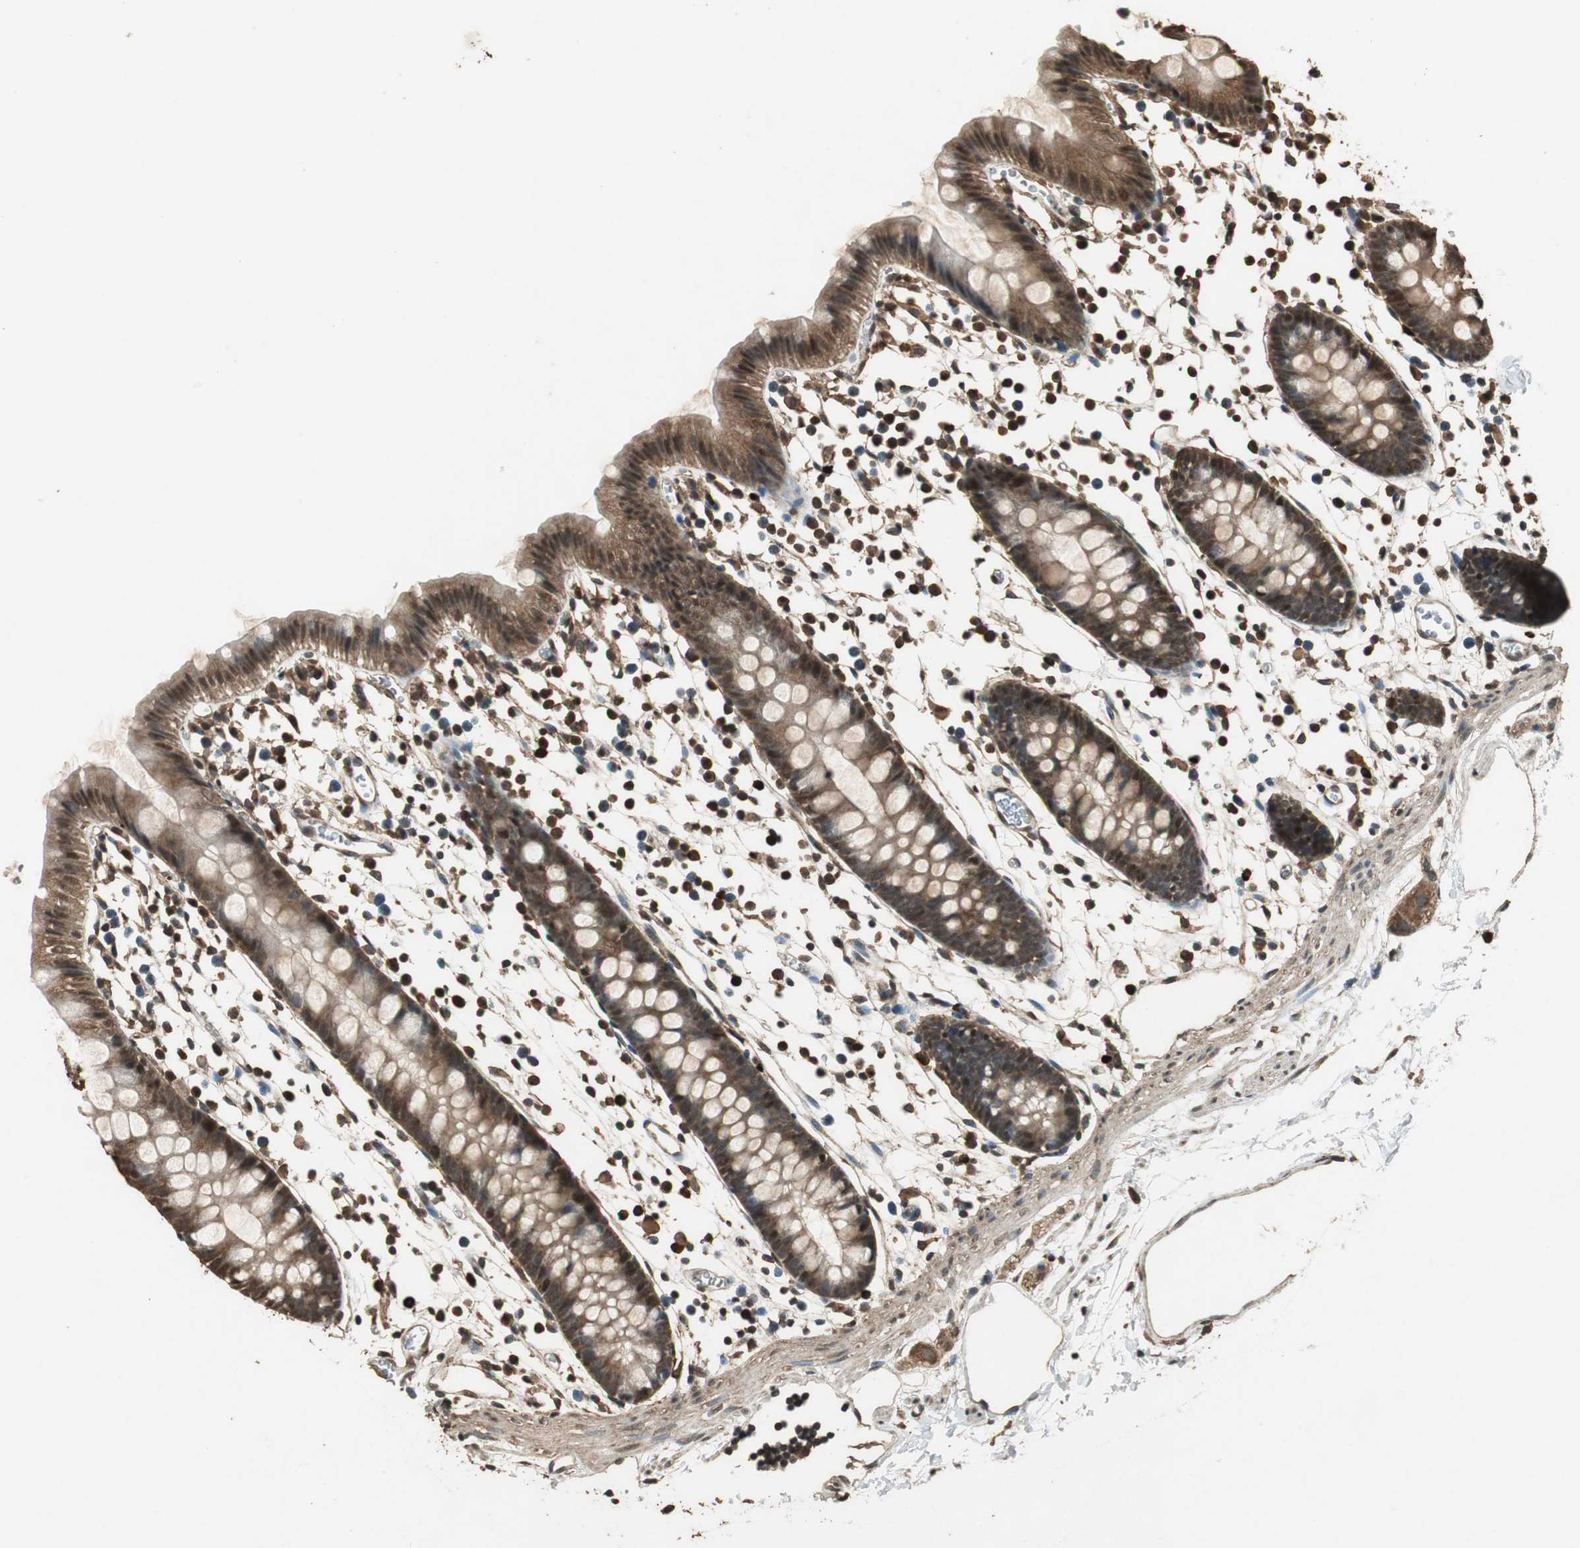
{"staining": {"intensity": "moderate", "quantity": ">75%", "location": "cytoplasmic/membranous"}, "tissue": "colon", "cell_type": "Endothelial cells", "image_type": "normal", "snomed": [{"axis": "morphology", "description": "Normal tissue, NOS"}, {"axis": "topography", "description": "Colon"}], "caption": "Immunohistochemistry (IHC) of benign human colon reveals medium levels of moderate cytoplasmic/membranous expression in about >75% of endothelial cells.", "gene": "PPP1R13B", "patient": {"sex": "male", "age": 14}}